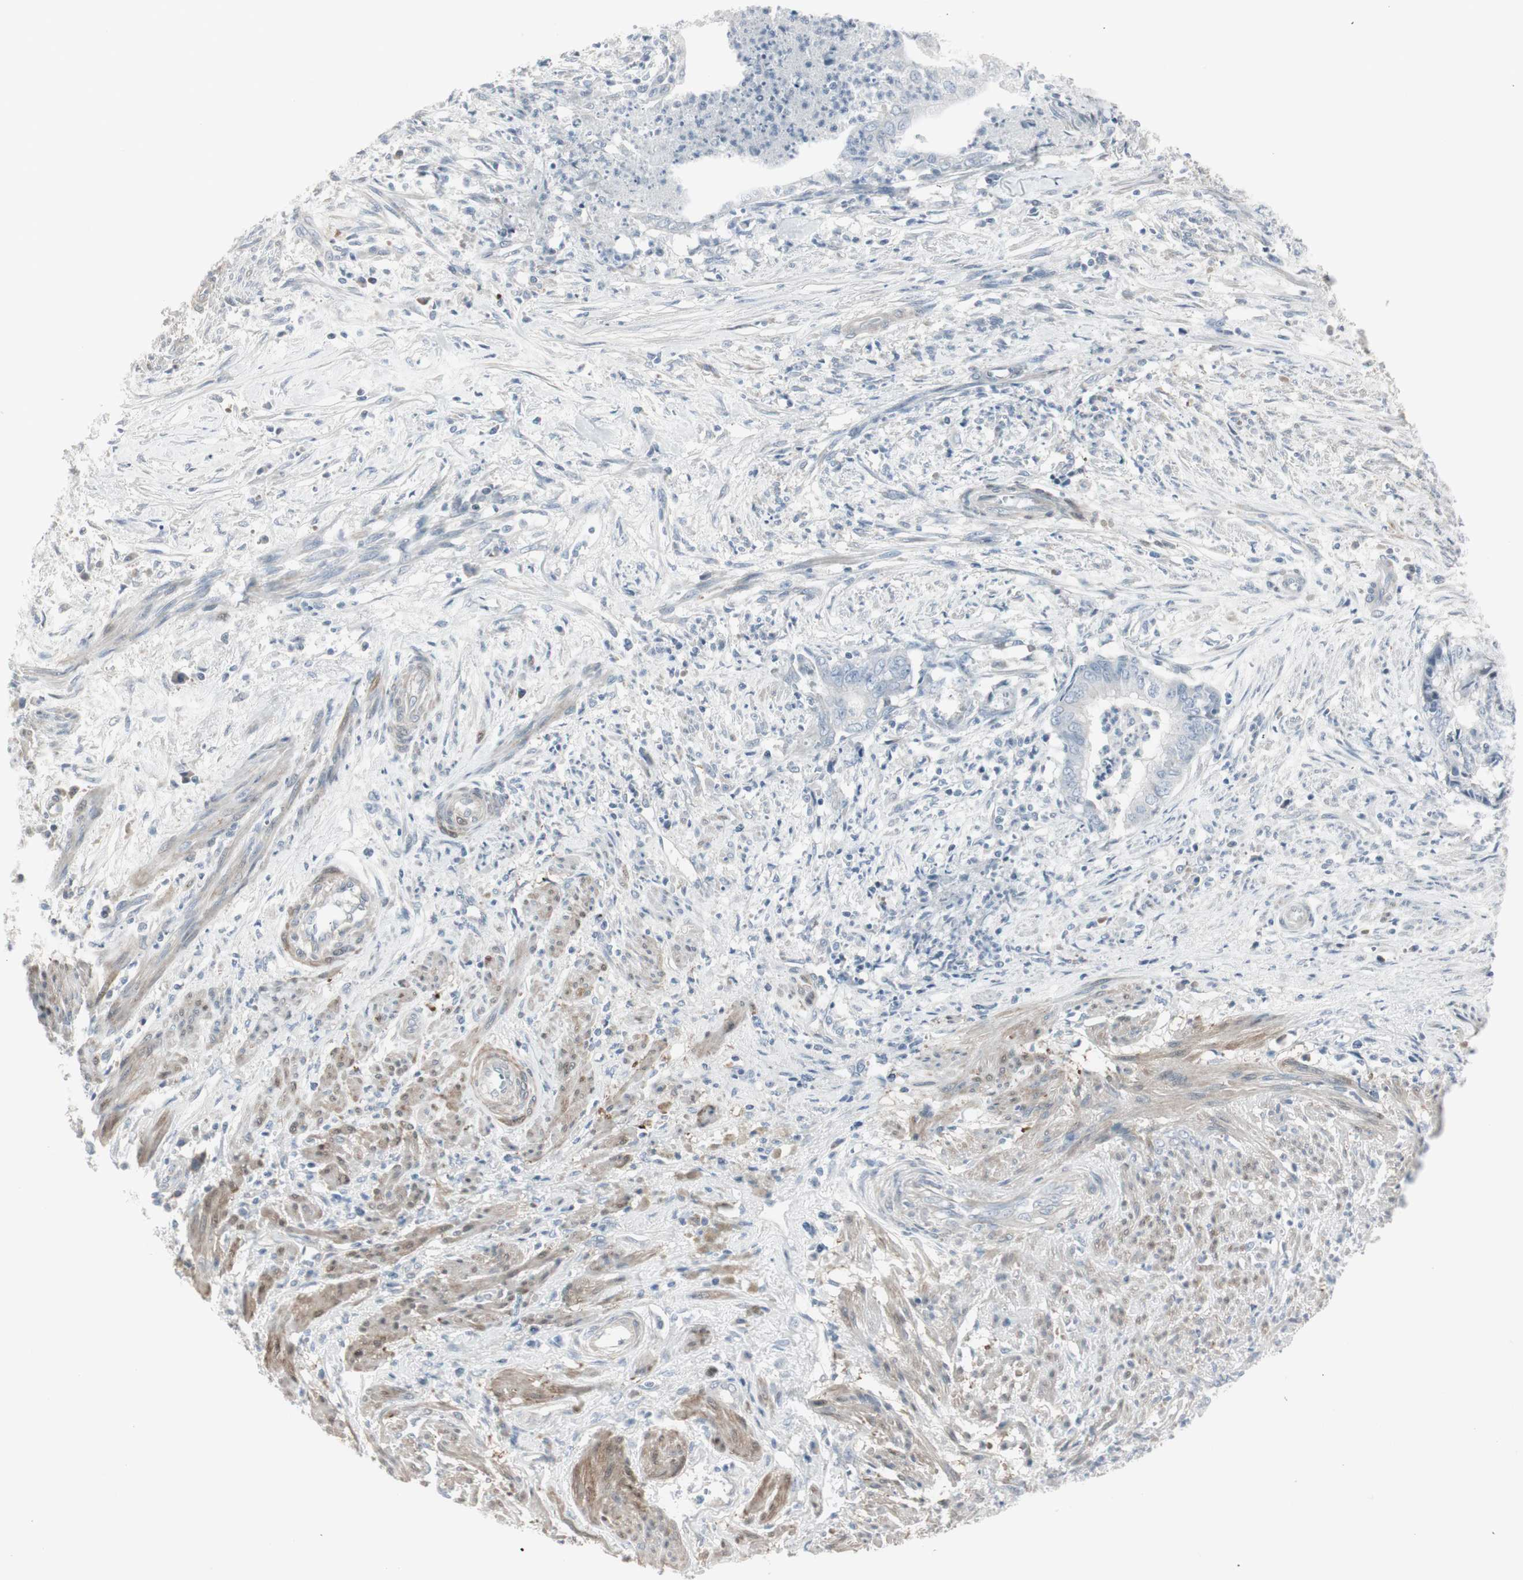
{"staining": {"intensity": "negative", "quantity": "none", "location": "none"}, "tissue": "endometrial cancer", "cell_type": "Tumor cells", "image_type": "cancer", "snomed": [{"axis": "morphology", "description": "Necrosis, NOS"}, {"axis": "morphology", "description": "Adenocarcinoma, NOS"}, {"axis": "topography", "description": "Endometrium"}], "caption": "The image exhibits no staining of tumor cells in endometrial cancer (adenocarcinoma).", "gene": "DMPK", "patient": {"sex": "female", "age": 79}}